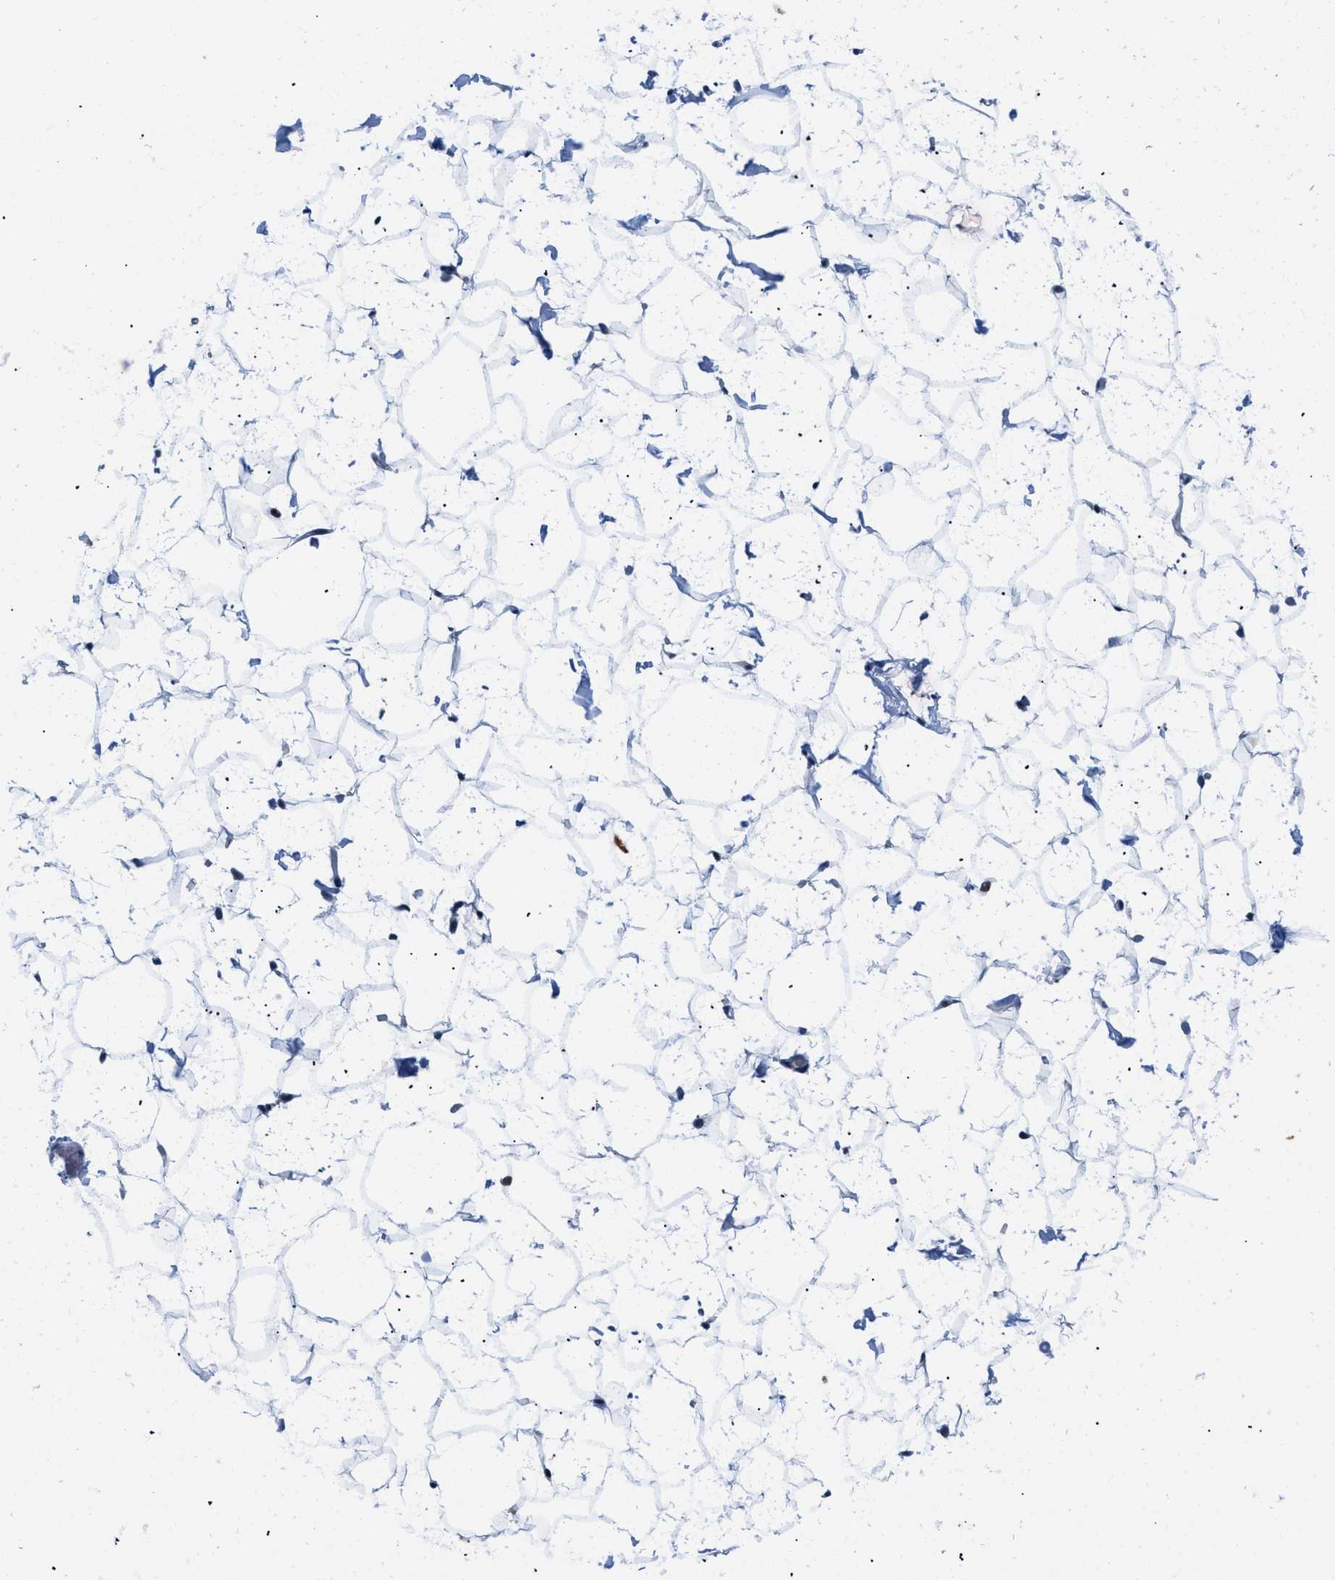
{"staining": {"intensity": "negative", "quantity": "none", "location": "none"}, "tissue": "adipose tissue", "cell_type": "Adipocytes", "image_type": "normal", "snomed": [{"axis": "morphology", "description": "Normal tissue, NOS"}, {"axis": "topography", "description": "Breast"}, {"axis": "topography", "description": "Soft tissue"}], "caption": "This is a image of immunohistochemistry (IHC) staining of normal adipose tissue, which shows no expression in adipocytes. (Stains: DAB IHC with hematoxylin counter stain, Microscopy: brightfield microscopy at high magnification).", "gene": "SLC29A2", "patient": {"sex": "female", "age": 75}}